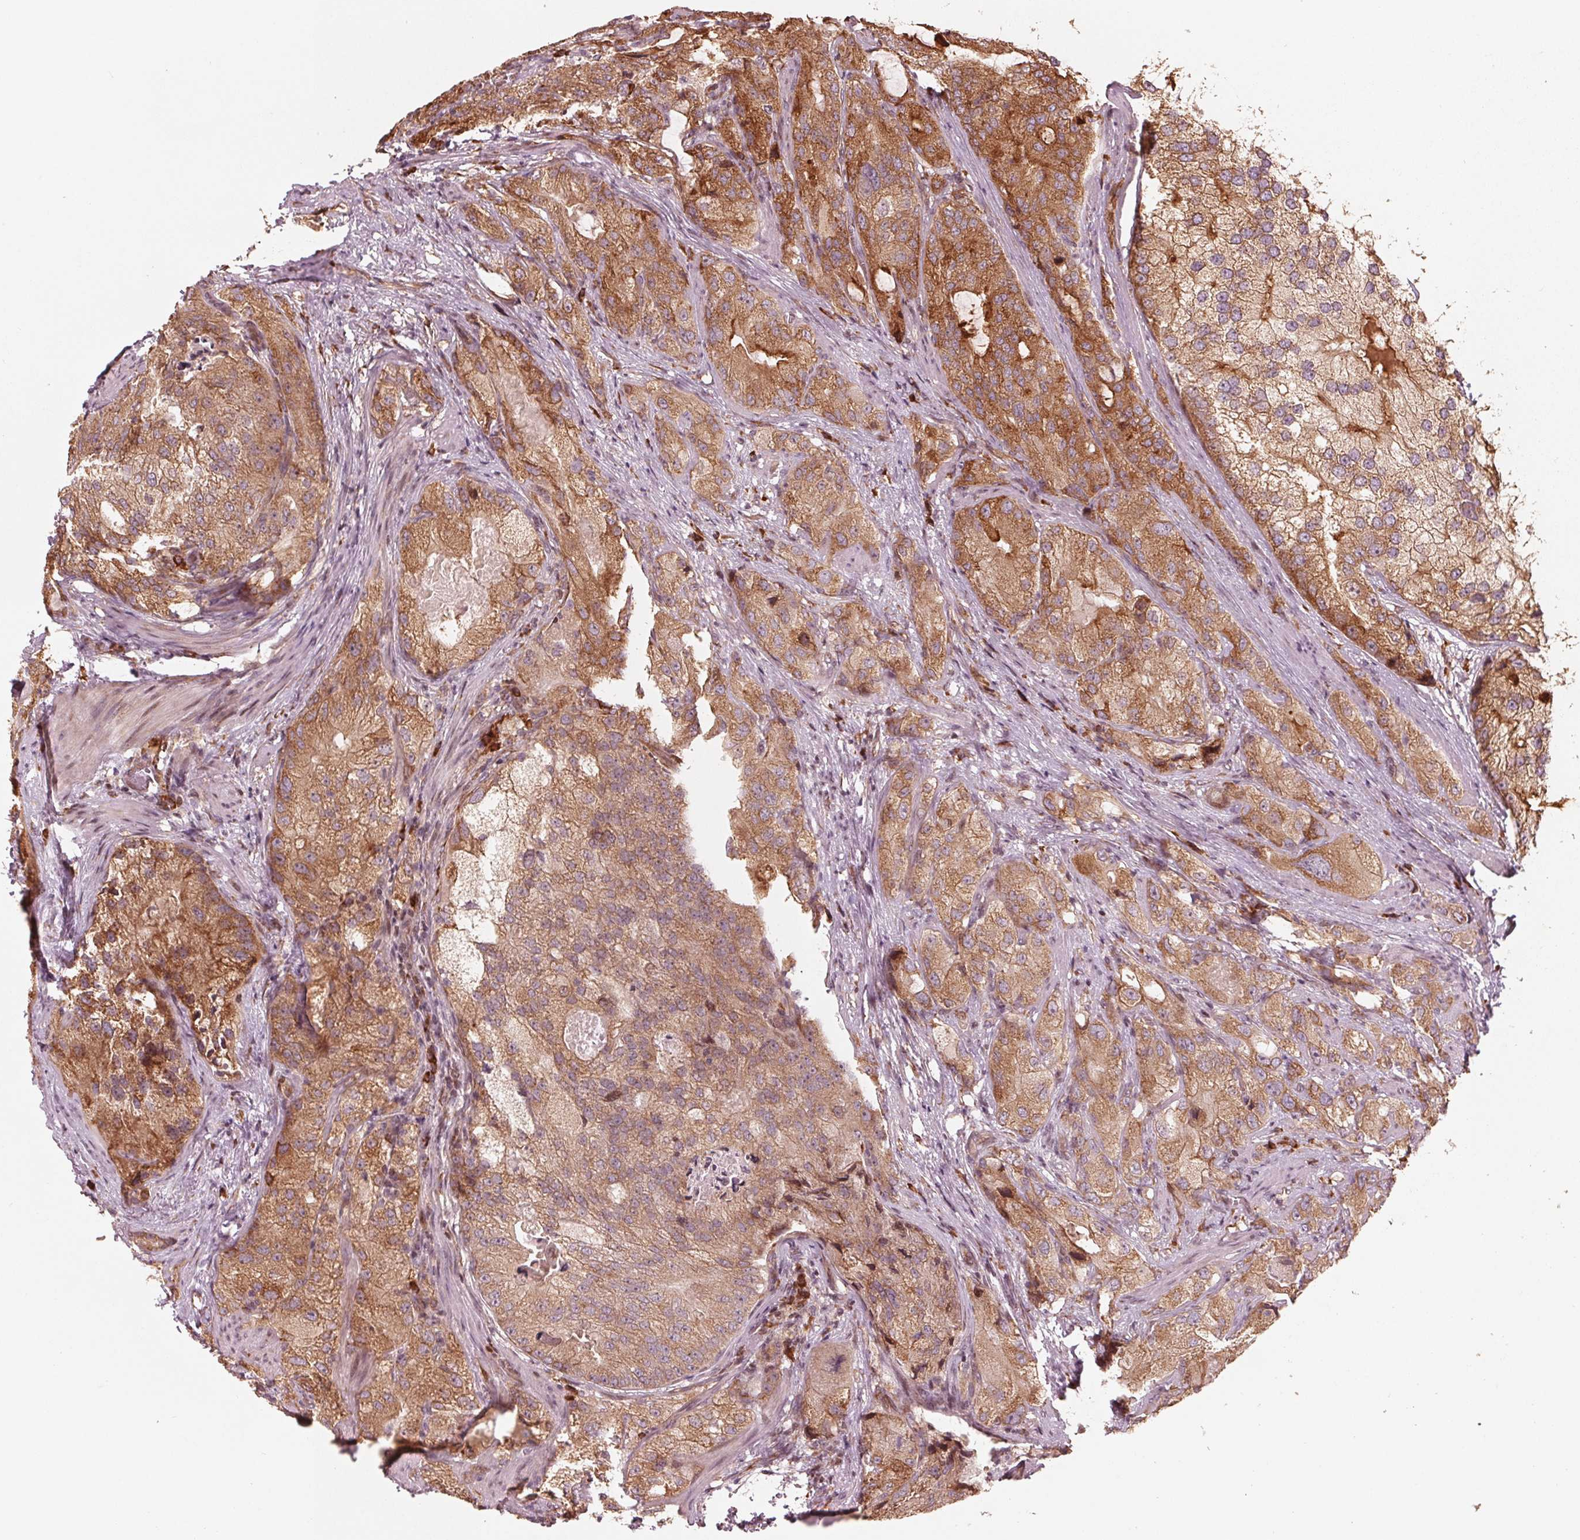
{"staining": {"intensity": "moderate", "quantity": ">75%", "location": "cytoplasmic/membranous"}, "tissue": "prostate cancer", "cell_type": "Tumor cells", "image_type": "cancer", "snomed": [{"axis": "morphology", "description": "Adenocarcinoma, High grade"}, {"axis": "topography", "description": "Prostate"}], "caption": "The image shows a brown stain indicating the presence of a protein in the cytoplasmic/membranous of tumor cells in prostate cancer. Nuclei are stained in blue.", "gene": "CMIP", "patient": {"sex": "male", "age": 70}}